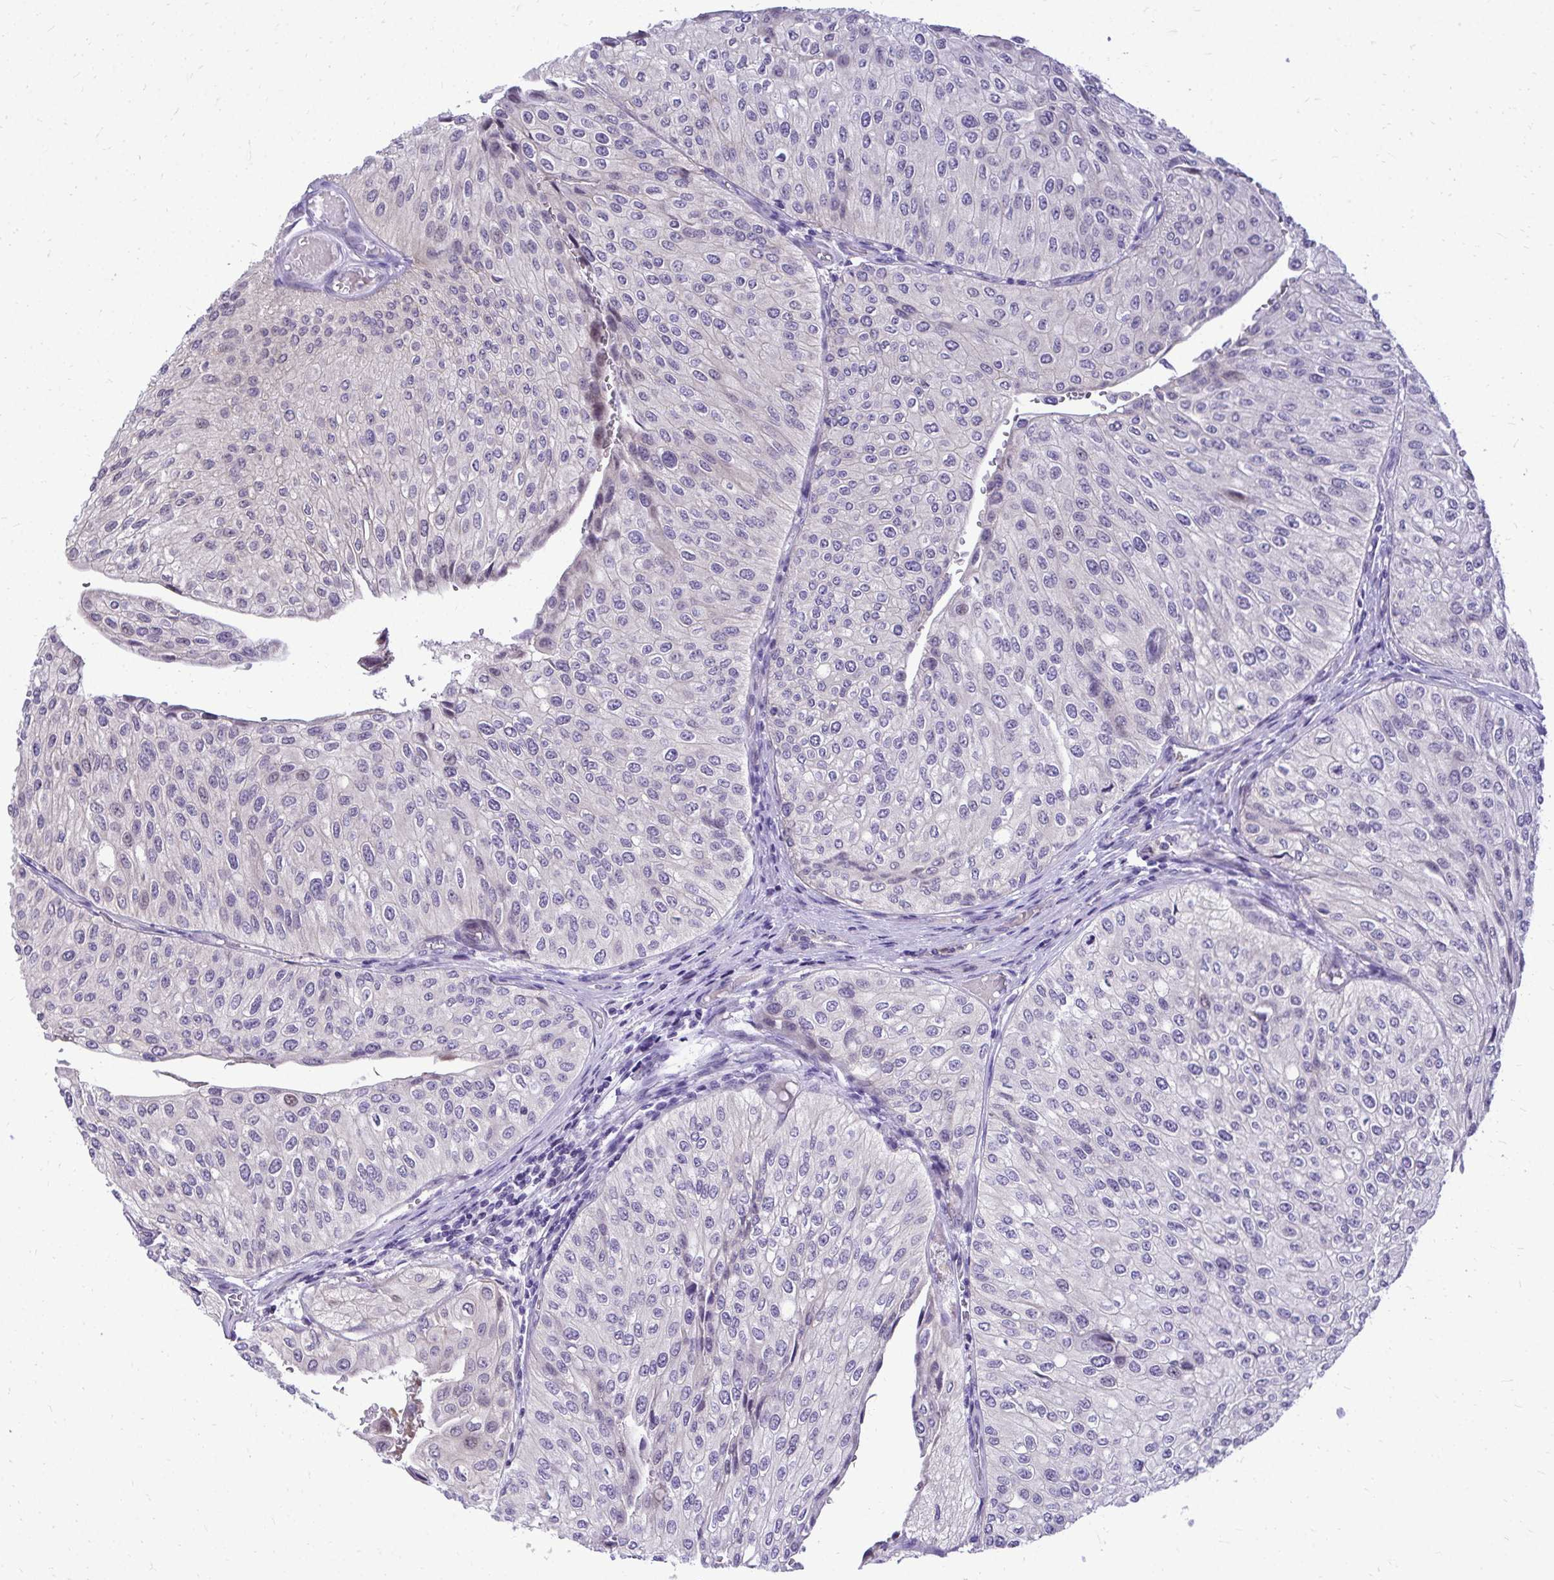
{"staining": {"intensity": "negative", "quantity": "none", "location": "none"}, "tissue": "urothelial cancer", "cell_type": "Tumor cells", "image_type": "cancer", "snomed": [{"axis": "morphology", "description": "Urothelial carcinoma, NOS"}, {"axis": "topography", "description": "Urinary bladder"}], "caption": "This is a photomicrograph of IHC staining of transitional cell carcinoma, which shows no positivity in tumor cells.", "gene": "ZSWIM9", "patient": {"sex": "male", "age": 67}}